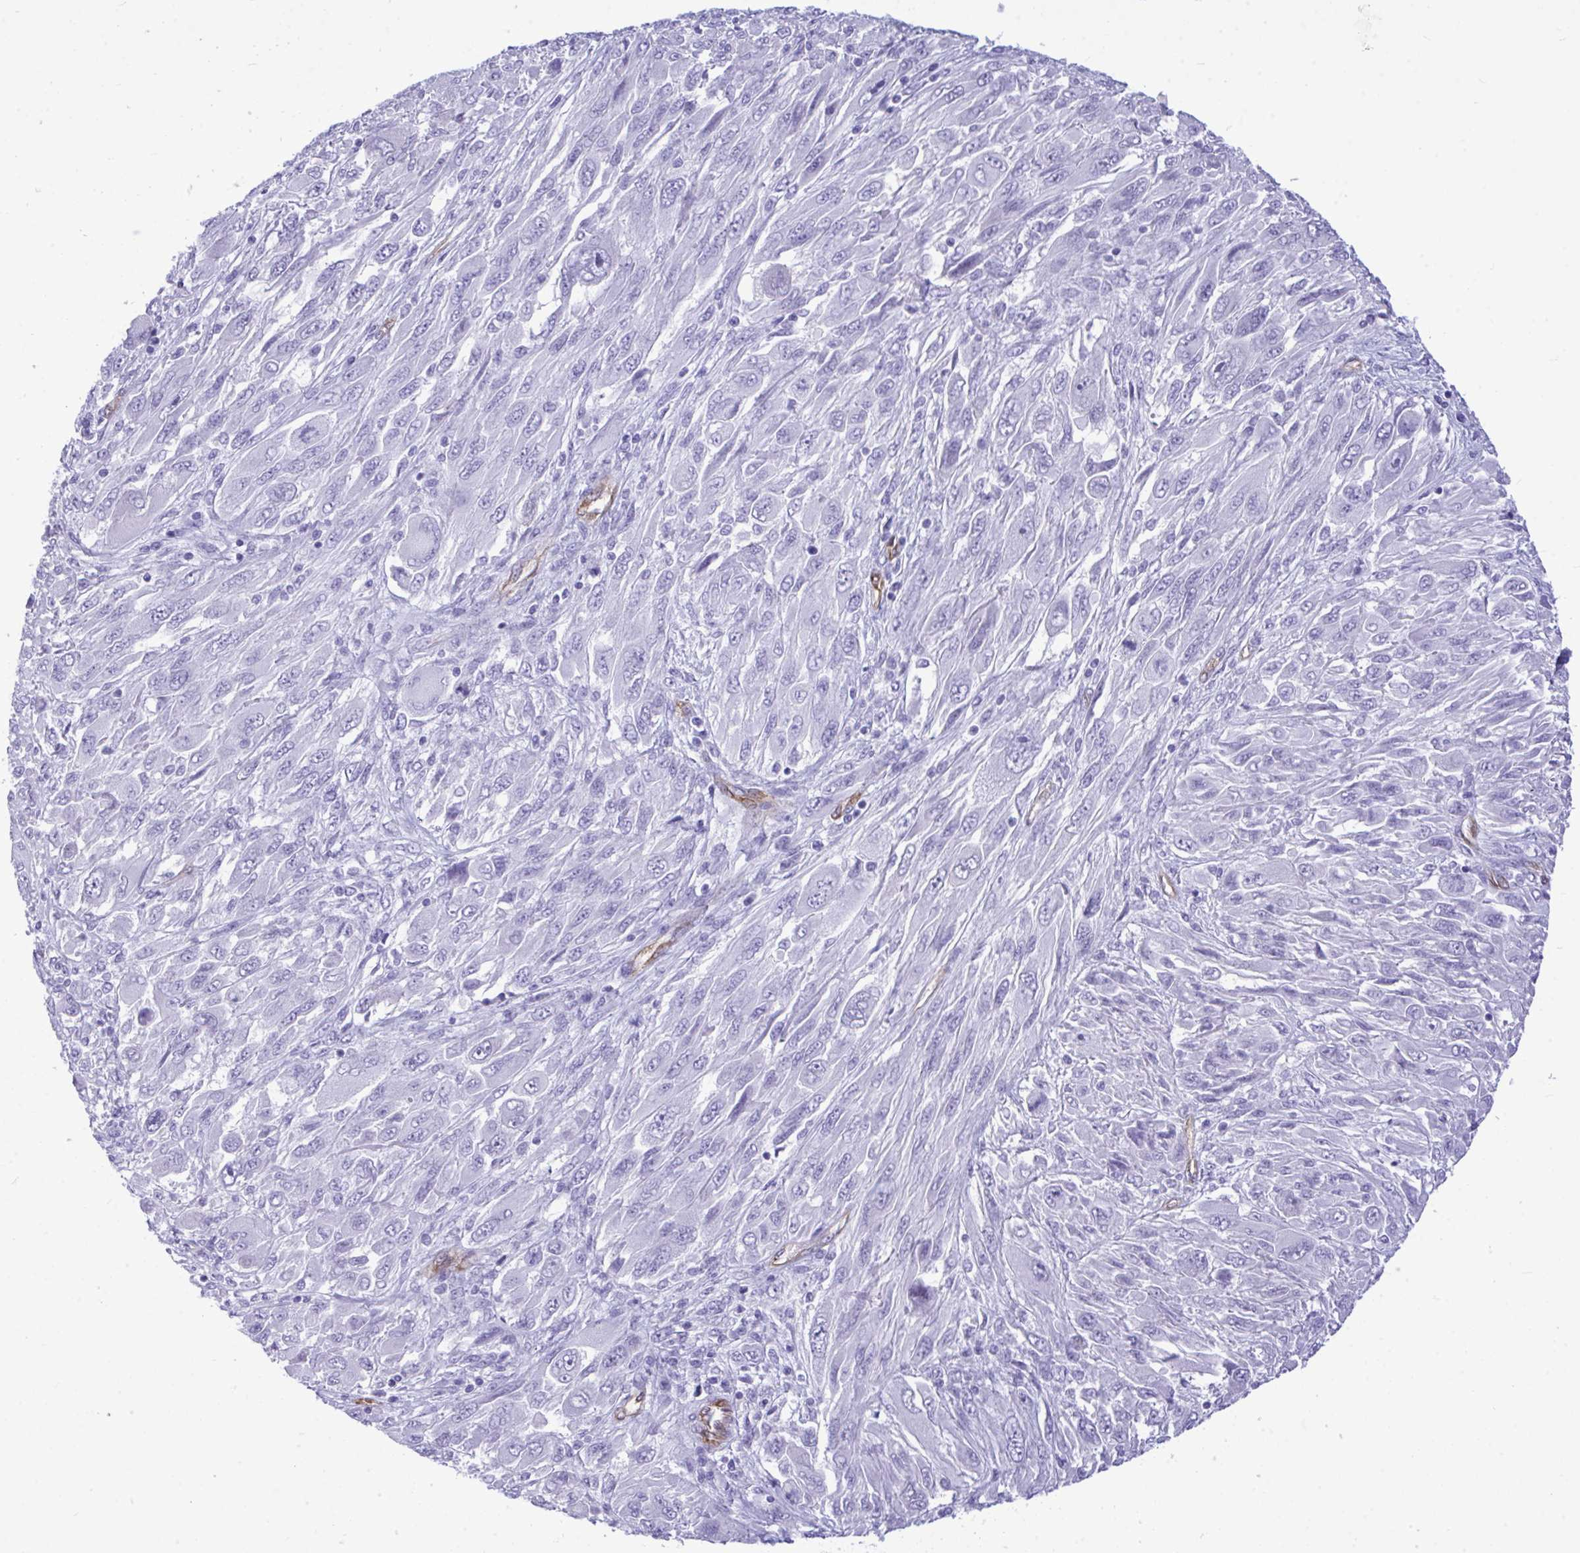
{"staining": {"intensity": "negative", "quantity": "none", "location": "none"}, "tissue": "melanoma", "cell_type": "Tumor cells", "image_type": "cancer", "snomed": [{"axis": "morphology", "description": "Malignant melanoma, NOS"}, {"axis": "topography", "description": "Skin"}], "caption": "This is a image of immunohistochemistry staining of melanoma, which shows no positivity in tumor cells.", "gene": "LIMS2", "patient": {"sex": "female", "age": 91}}